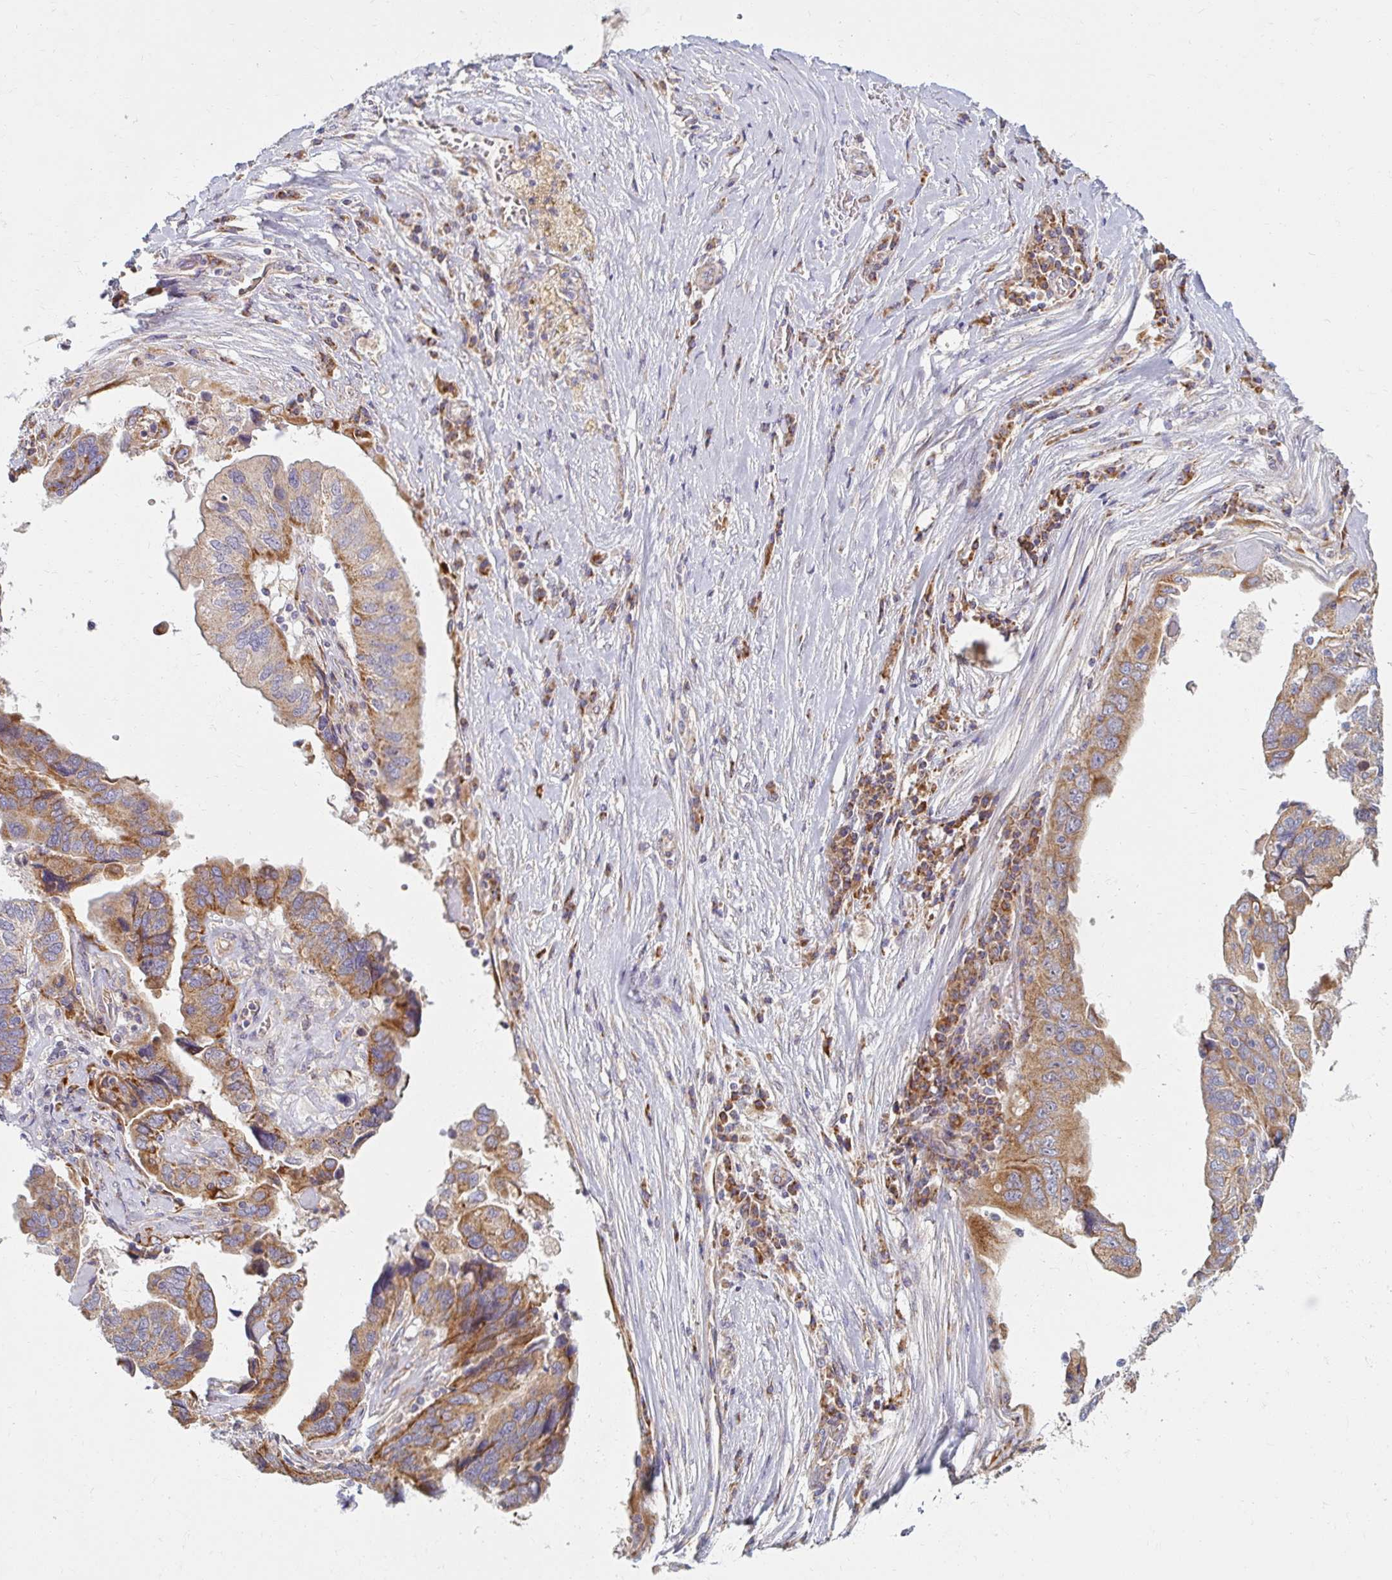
{"staining": {"intensity": "moderate", "quantity": ">75%", "location": "cytoplasmic/membranous"}, "tissue": "ovarian cancer", "cell_type": "Tumor cells", "image_type": "cancer", "snomed": [{"axis": "morphology", "description": "Cystadenocarcinoma, serous, NOS"}, {"axis": "topography", "description": "Ovary"}], "caption": "Protein expression analysis of ovarian cancer exhibits moderate cytoplasmic/membranous staining in approximately >75% of tumor cells.", "gene": "SKP2", "patient": {"sex": "female", "age": 79}}